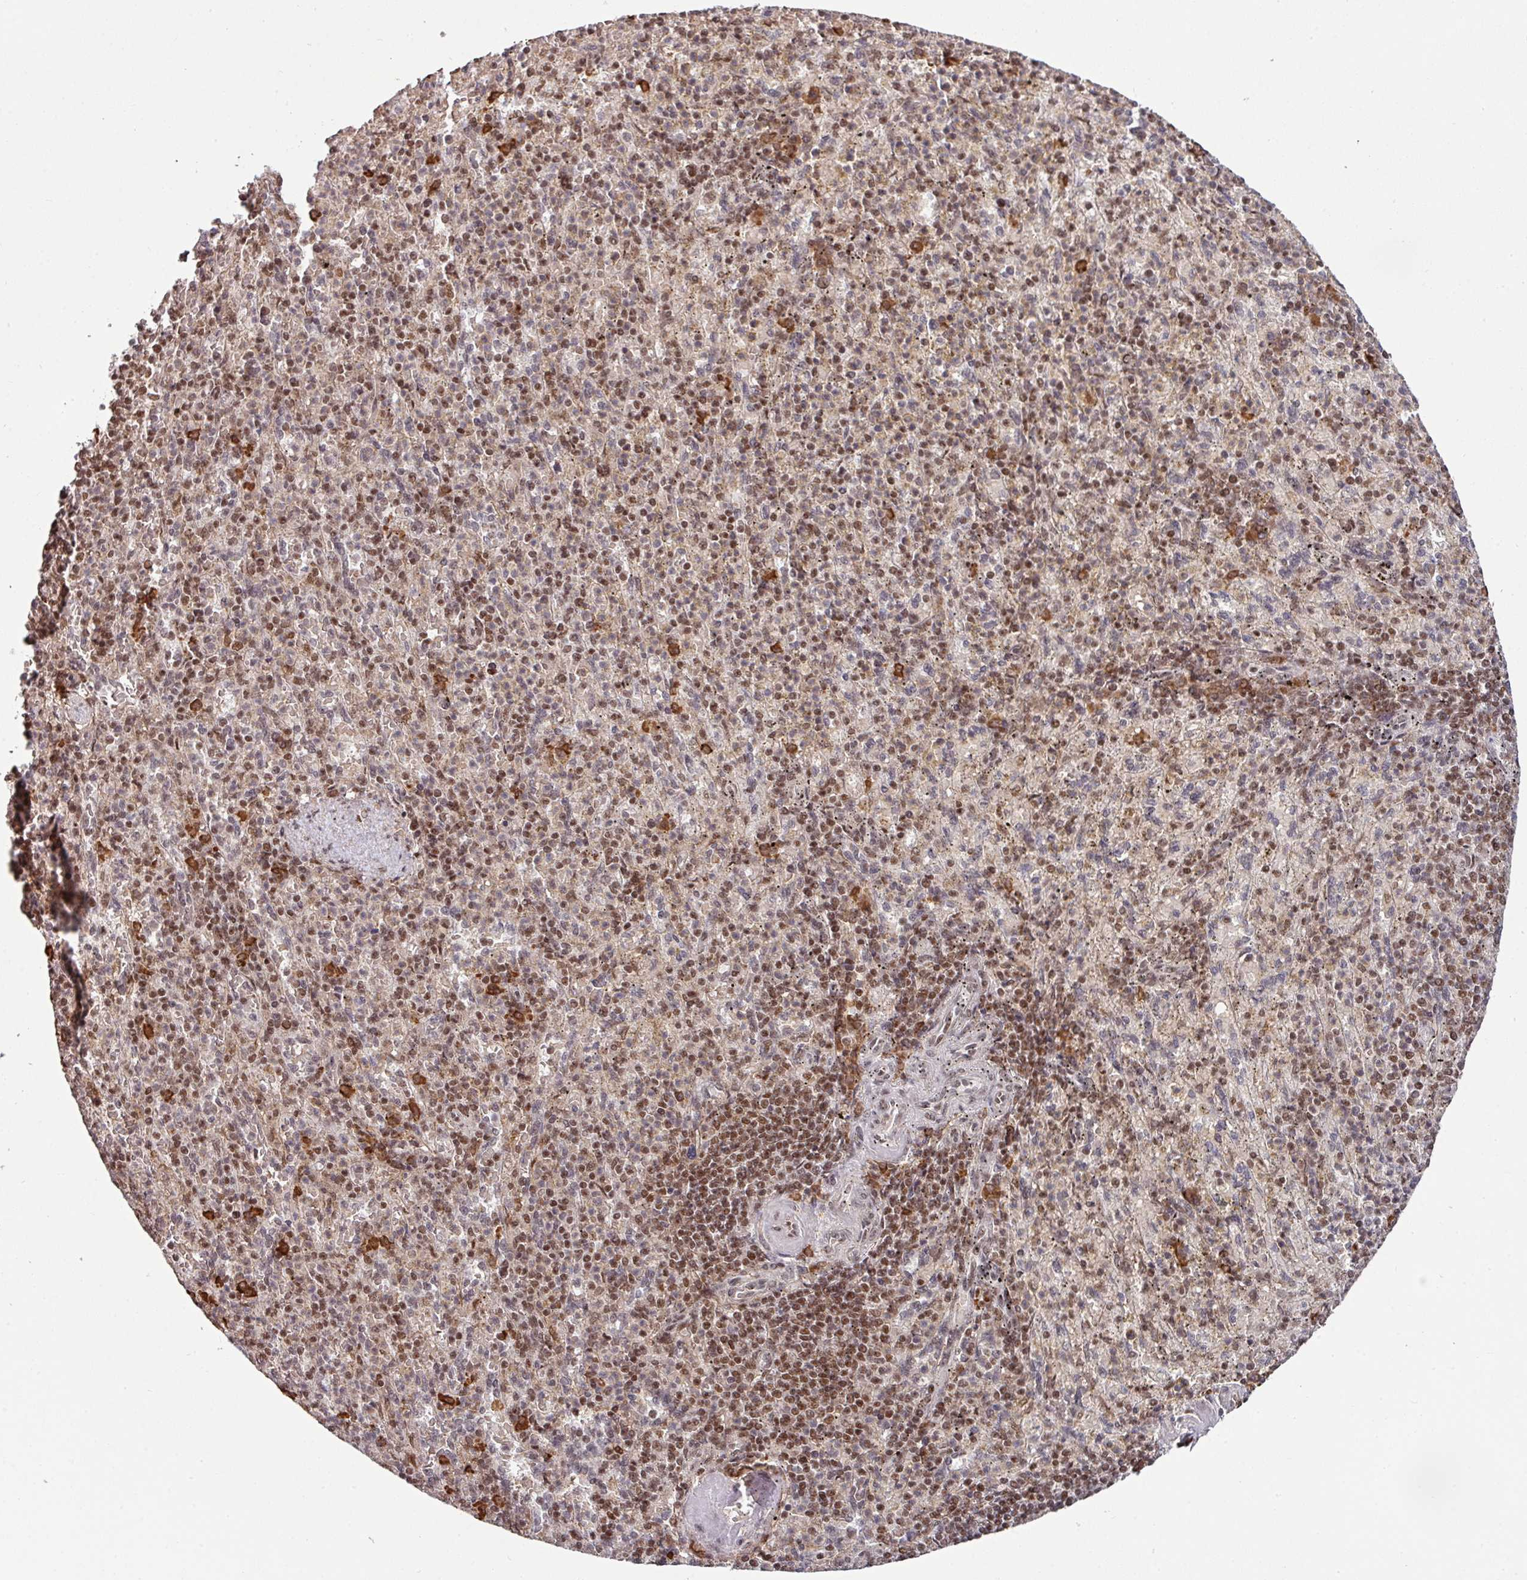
{"staining": {"intensity": "moderate", "quantity": ">75%", "location": "nuclear"}, "tissue": "spleen", "cell_type": "Cells in red pulp", "image_type": "normal", "snomed": [{"axis": "morphology", "description": "Normal tissue, NOS"}, {"axis": "topography", "description": "Spleen"}], "caption": "Protein positivity by immunohistochemistry (IHC) exhibits moderate nuclear positivity in approximately >75% of cells in red pulp in normal spleen.", "gene": "PHF23", "patient": {"sex": "female", "age": 74}}